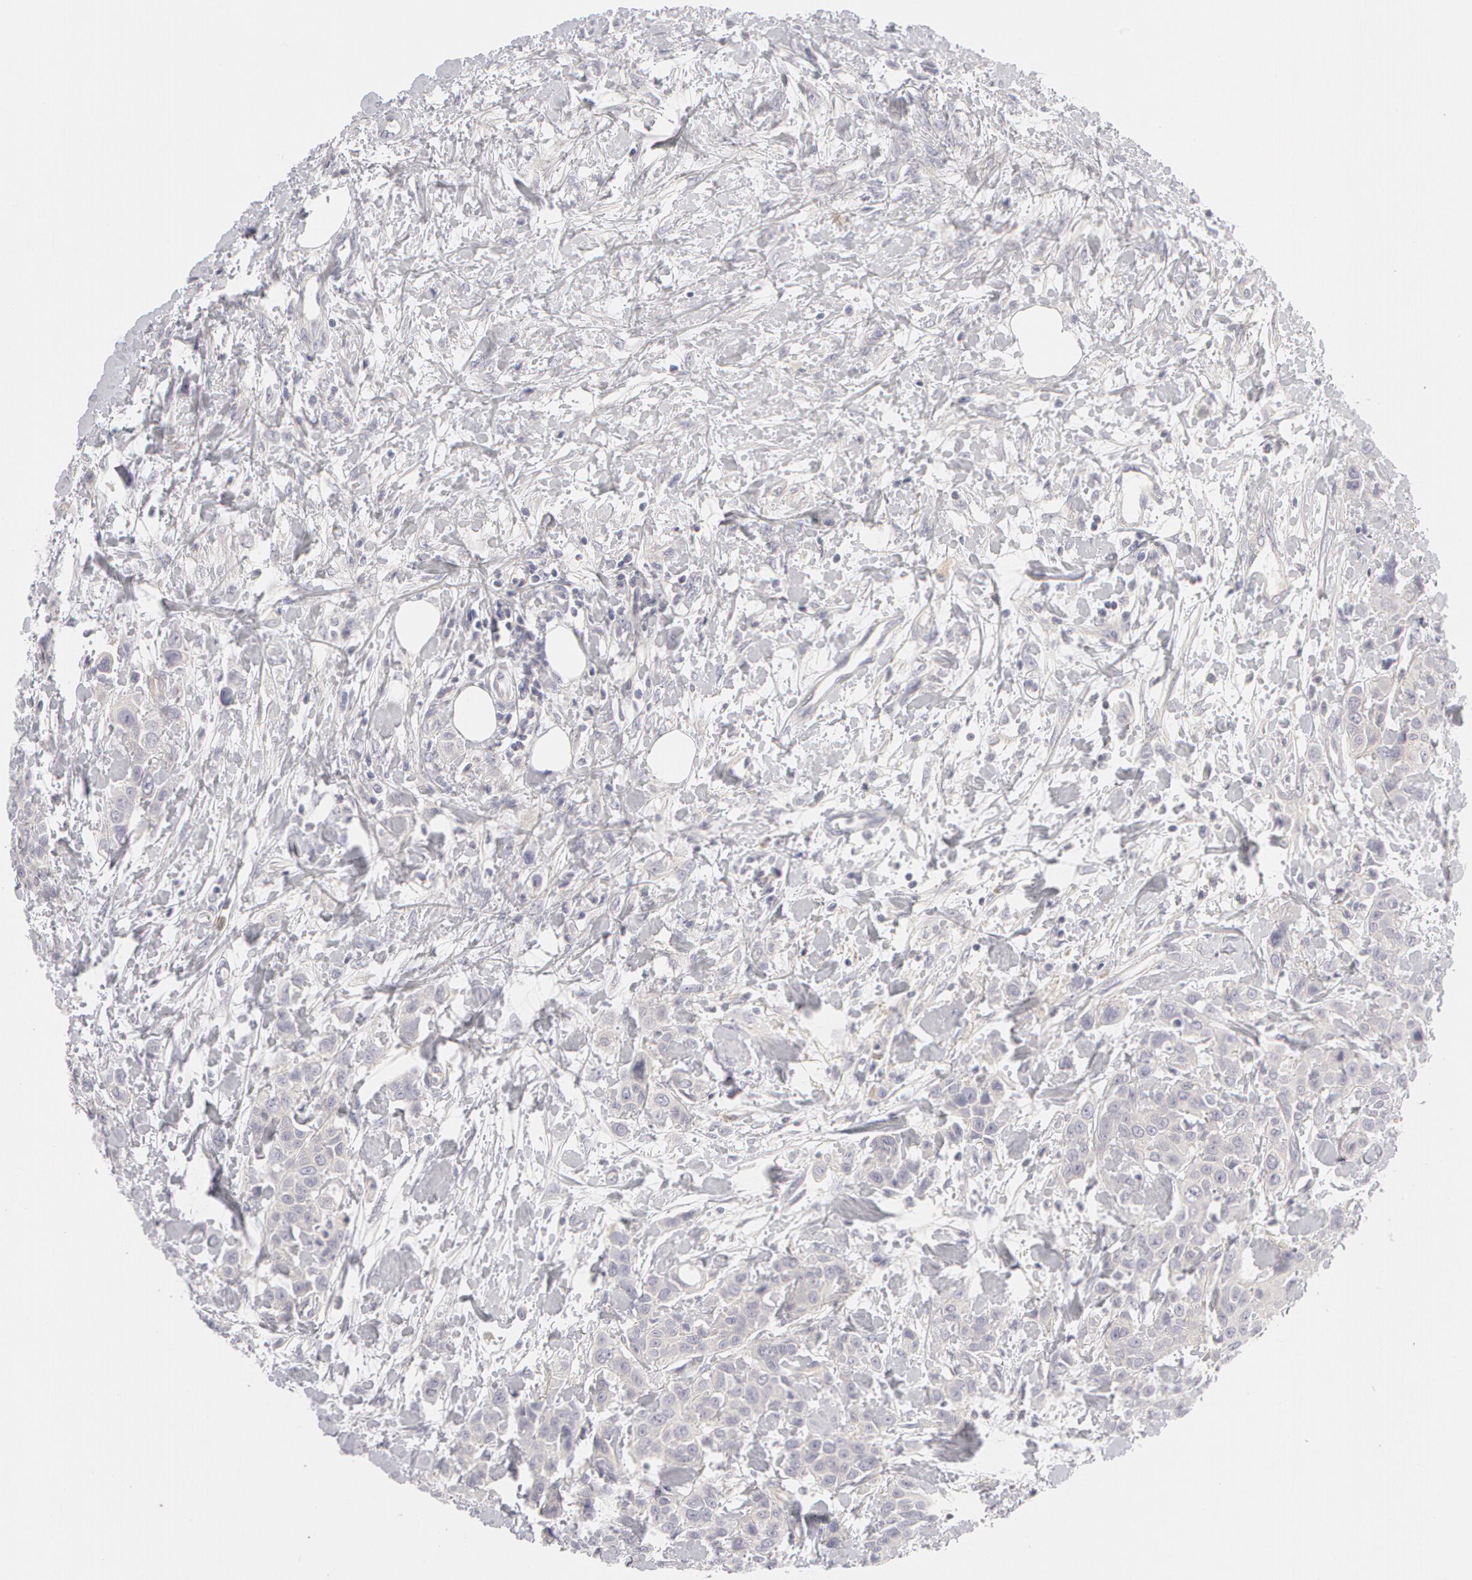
{"staining": {"intensity": "negative", "quantity": "none", "location": "none"}, "tissue": "urothelial cancer", "cell_type": "Tumor cells", "image_type": "cancer", "snomed": [{"axis": "morphology", "description": "Urothelial carcinoma, High grade"}, {"axis": "topography", "description": "Urinary bladder"}], "caption": "The histopathology image demonstrates no significant positivity in tumor cells of urothelial cancer. (DAB (3,3'-diaminobenzidine) immunohistochemistry with hematoxylin counter stain).", "gene": "ABCB1", "patient": {"sex": "male", "age": 56}}